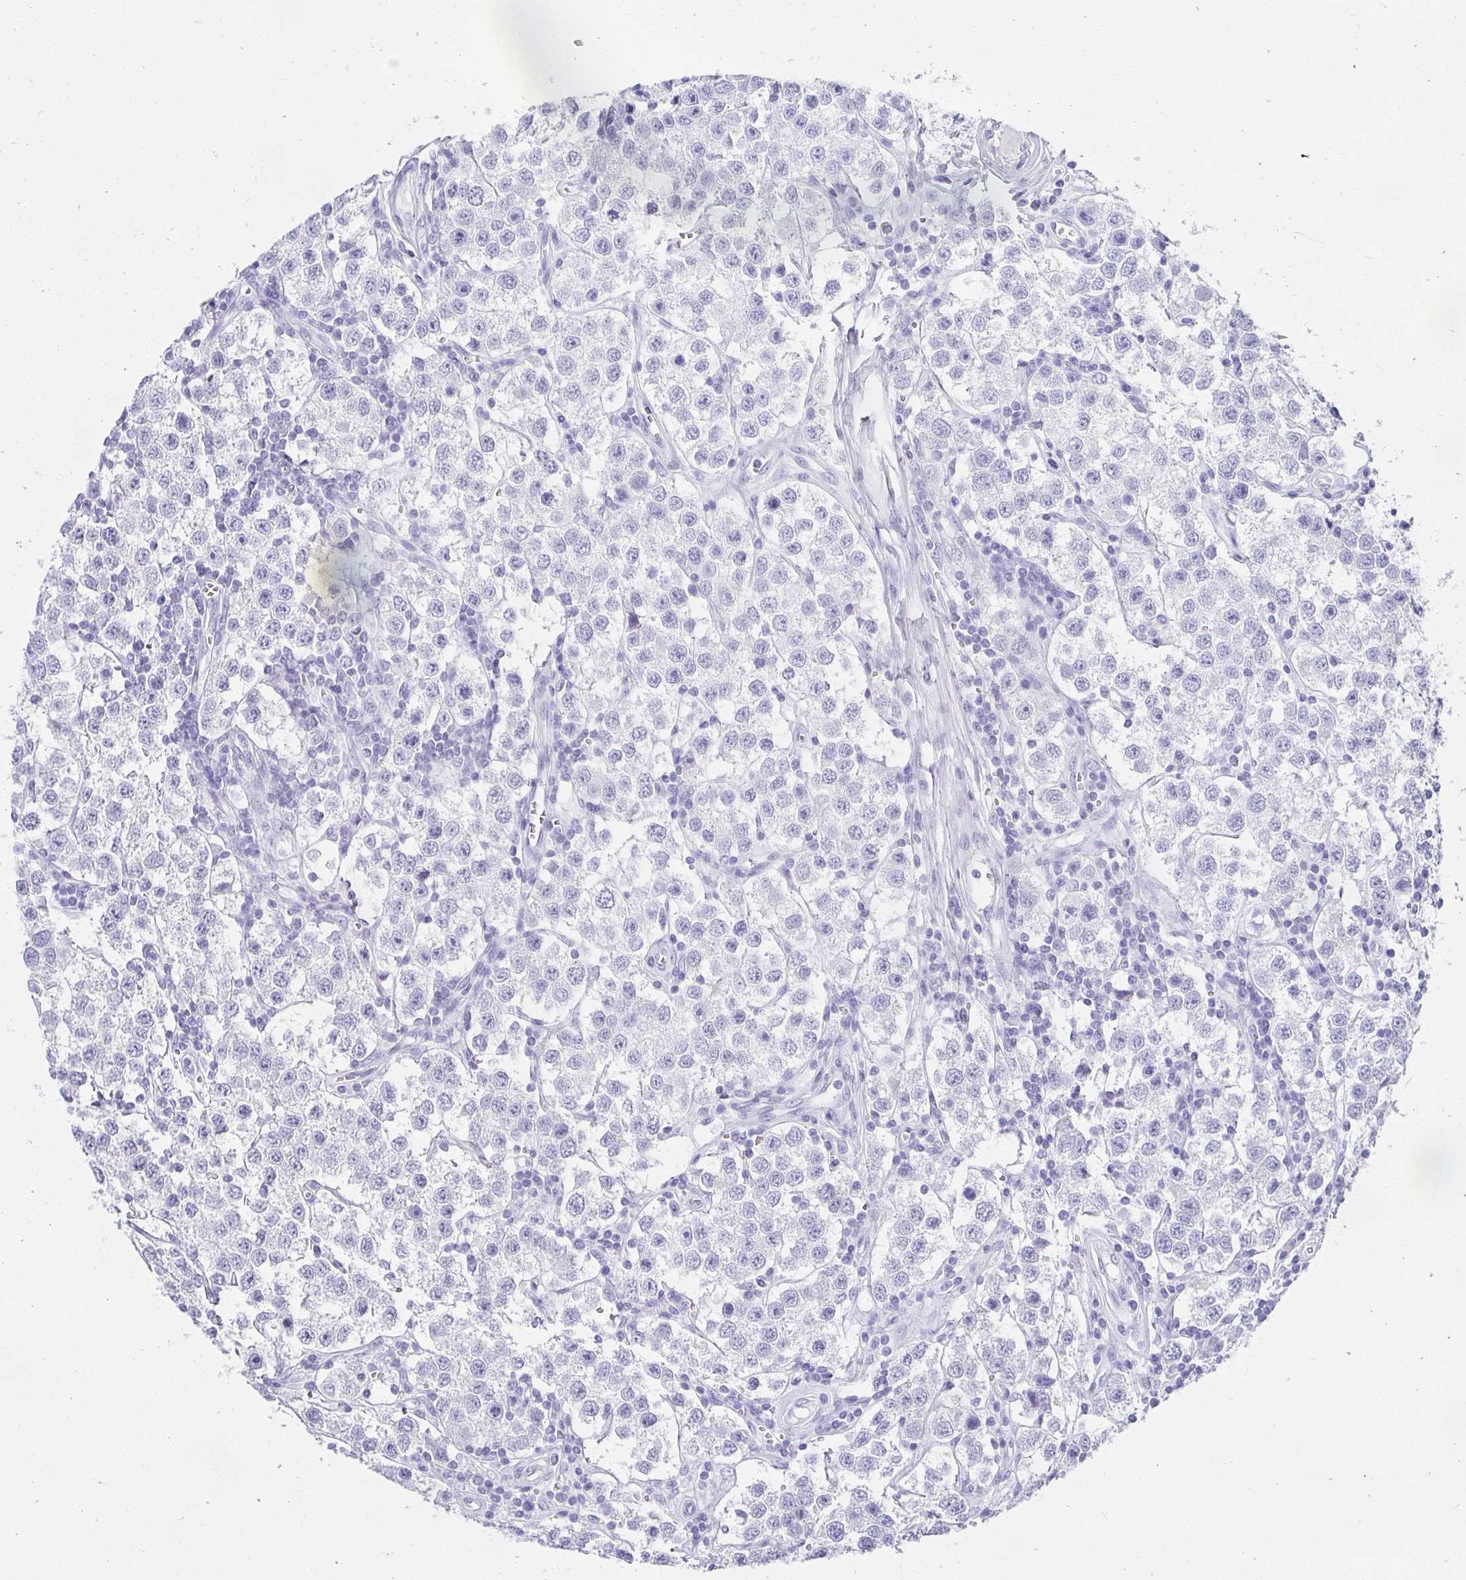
{"staining": {"intensity": "negative", "quantity": "none", "location": "none"}, "tissue": "testis cancer", "cell_type": "Tumor cells", "image_type": "cancer", "snomed": [{"axis": "morphology", "description": "Seminoma, NOS"}, {"axis": "topography", "description": "Testis"}], "caption": "Testis cancer was stained to show a protein in brown. There is no significant staining in tumor cells.", "gene": "CHAT", "patient": {"sex": "male", "age": 34}}